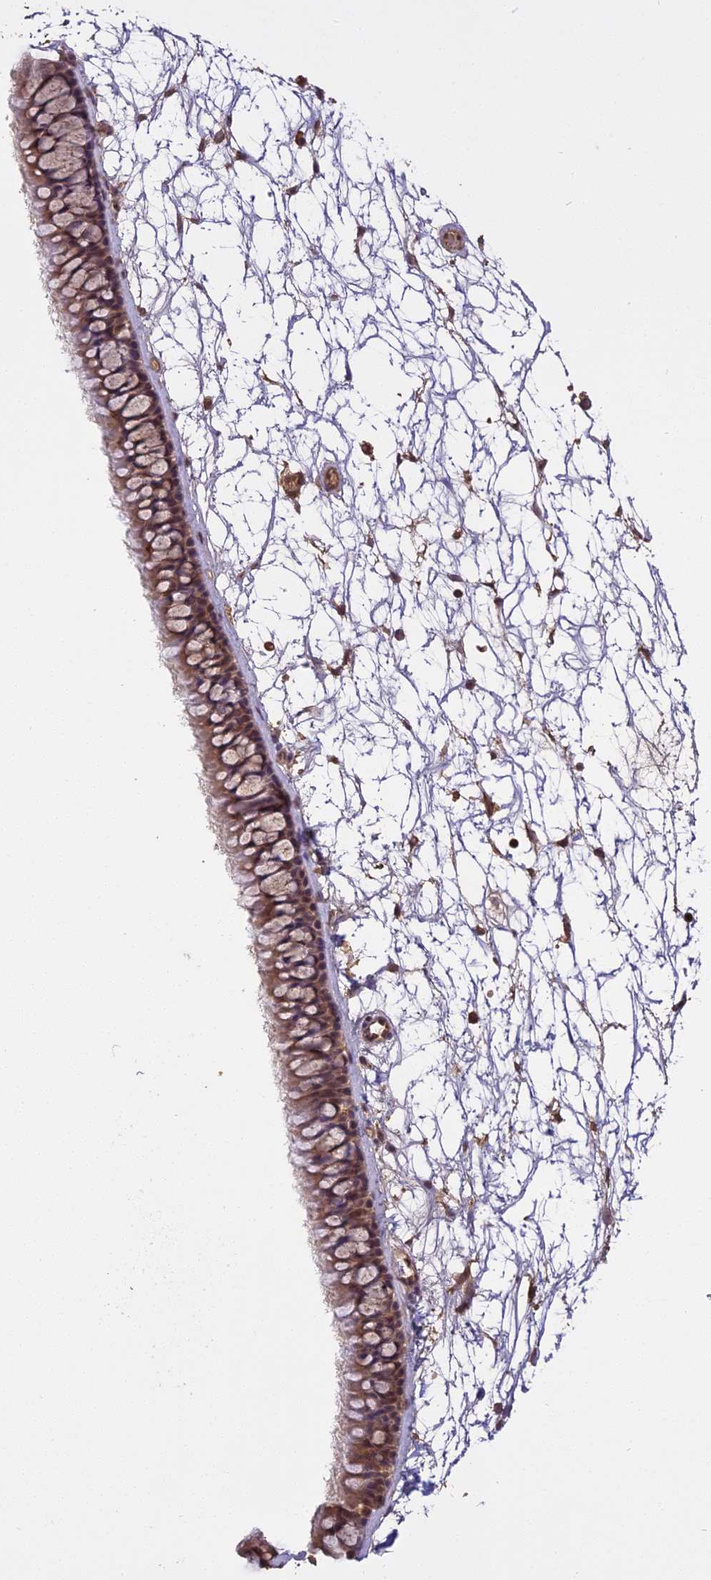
{"staining": {"intensity": "moderate", "quantity": ">75%", "location": "cytoplasmic/membranous,nuclear"}, "tissue": "nasopharynx", "cell_type": "Respiratory epithelial cells", "image_type": "normal", "snomed": [{"axis": "morphology", "description": "Normal tissue, NOS"}, {"axis": "topography", "description": "Nasopharynx"}], "caption": "This photomicrograph demonstrates IHC staining of benign human nasopharynx, with medium moderate cytoplasmic/membranous,nuclear staining in approximately >75% of respiratory epithelial cells.", "gene": "TIGD7", "patient": {"sex": "male", "age": 64}}